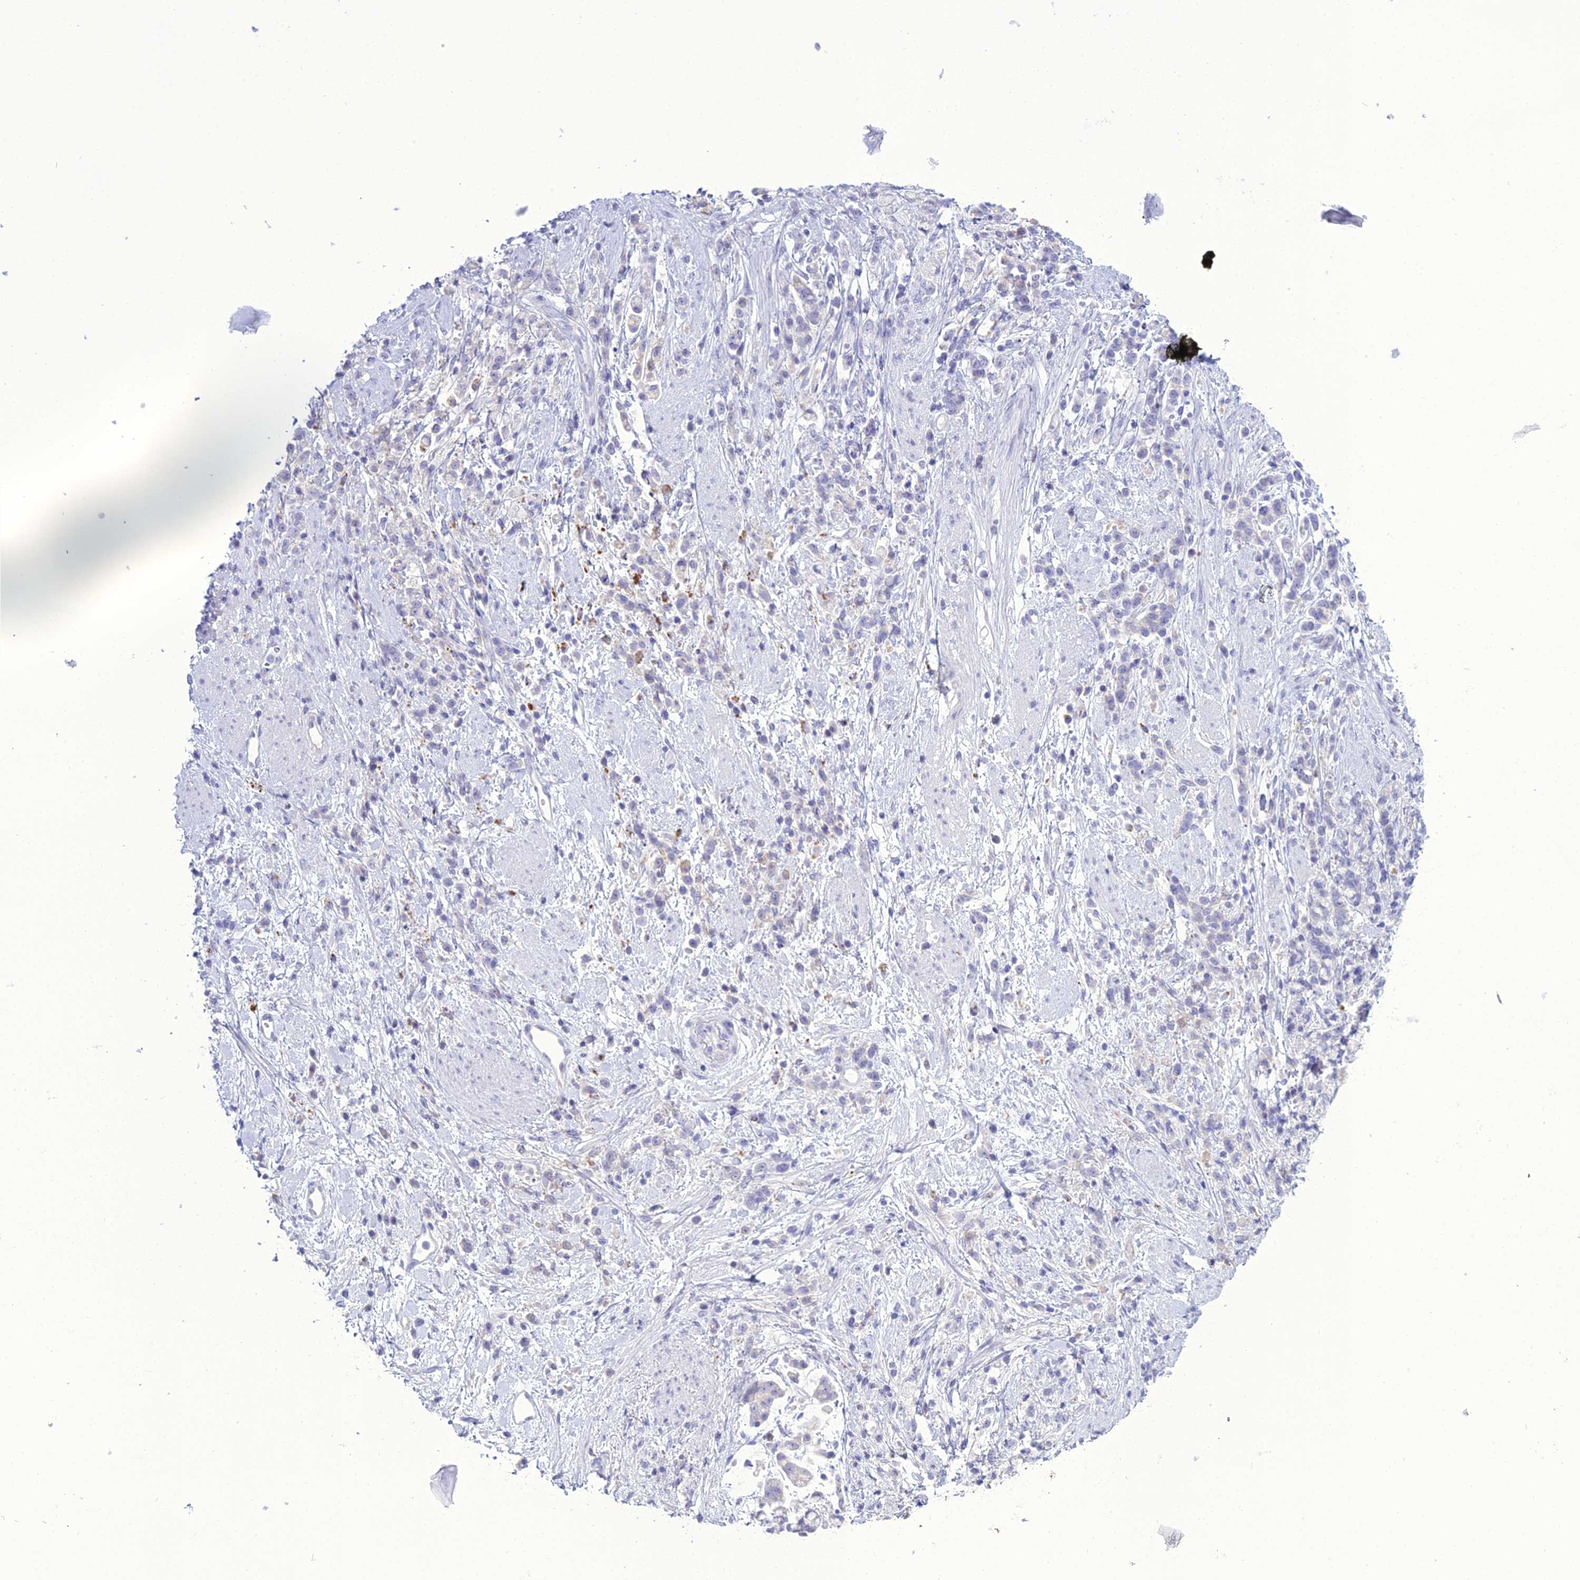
{"staining": {"intensity": "negative", "quantity": "none", "location": "none"}, "tissue": "stomach cancer", "cell_type": "Tumor cells", "image_type": "cancer", "snomed": [{"axis": "morphology", "description": "Adenocarcinoma, NOS"}, {"axis": "topography", "description": "Stomach"}], "caption": "The immunohistochemistry (IHC) image has no significant staining in tumor cells of stomach cancer tissue. Brightfield microscopy of IHC stained with DAB (brown) and hematoxylin (blue), captured at high magnification.", "gene": "ACE", "patient": {"sex": "female", "age": 60}}